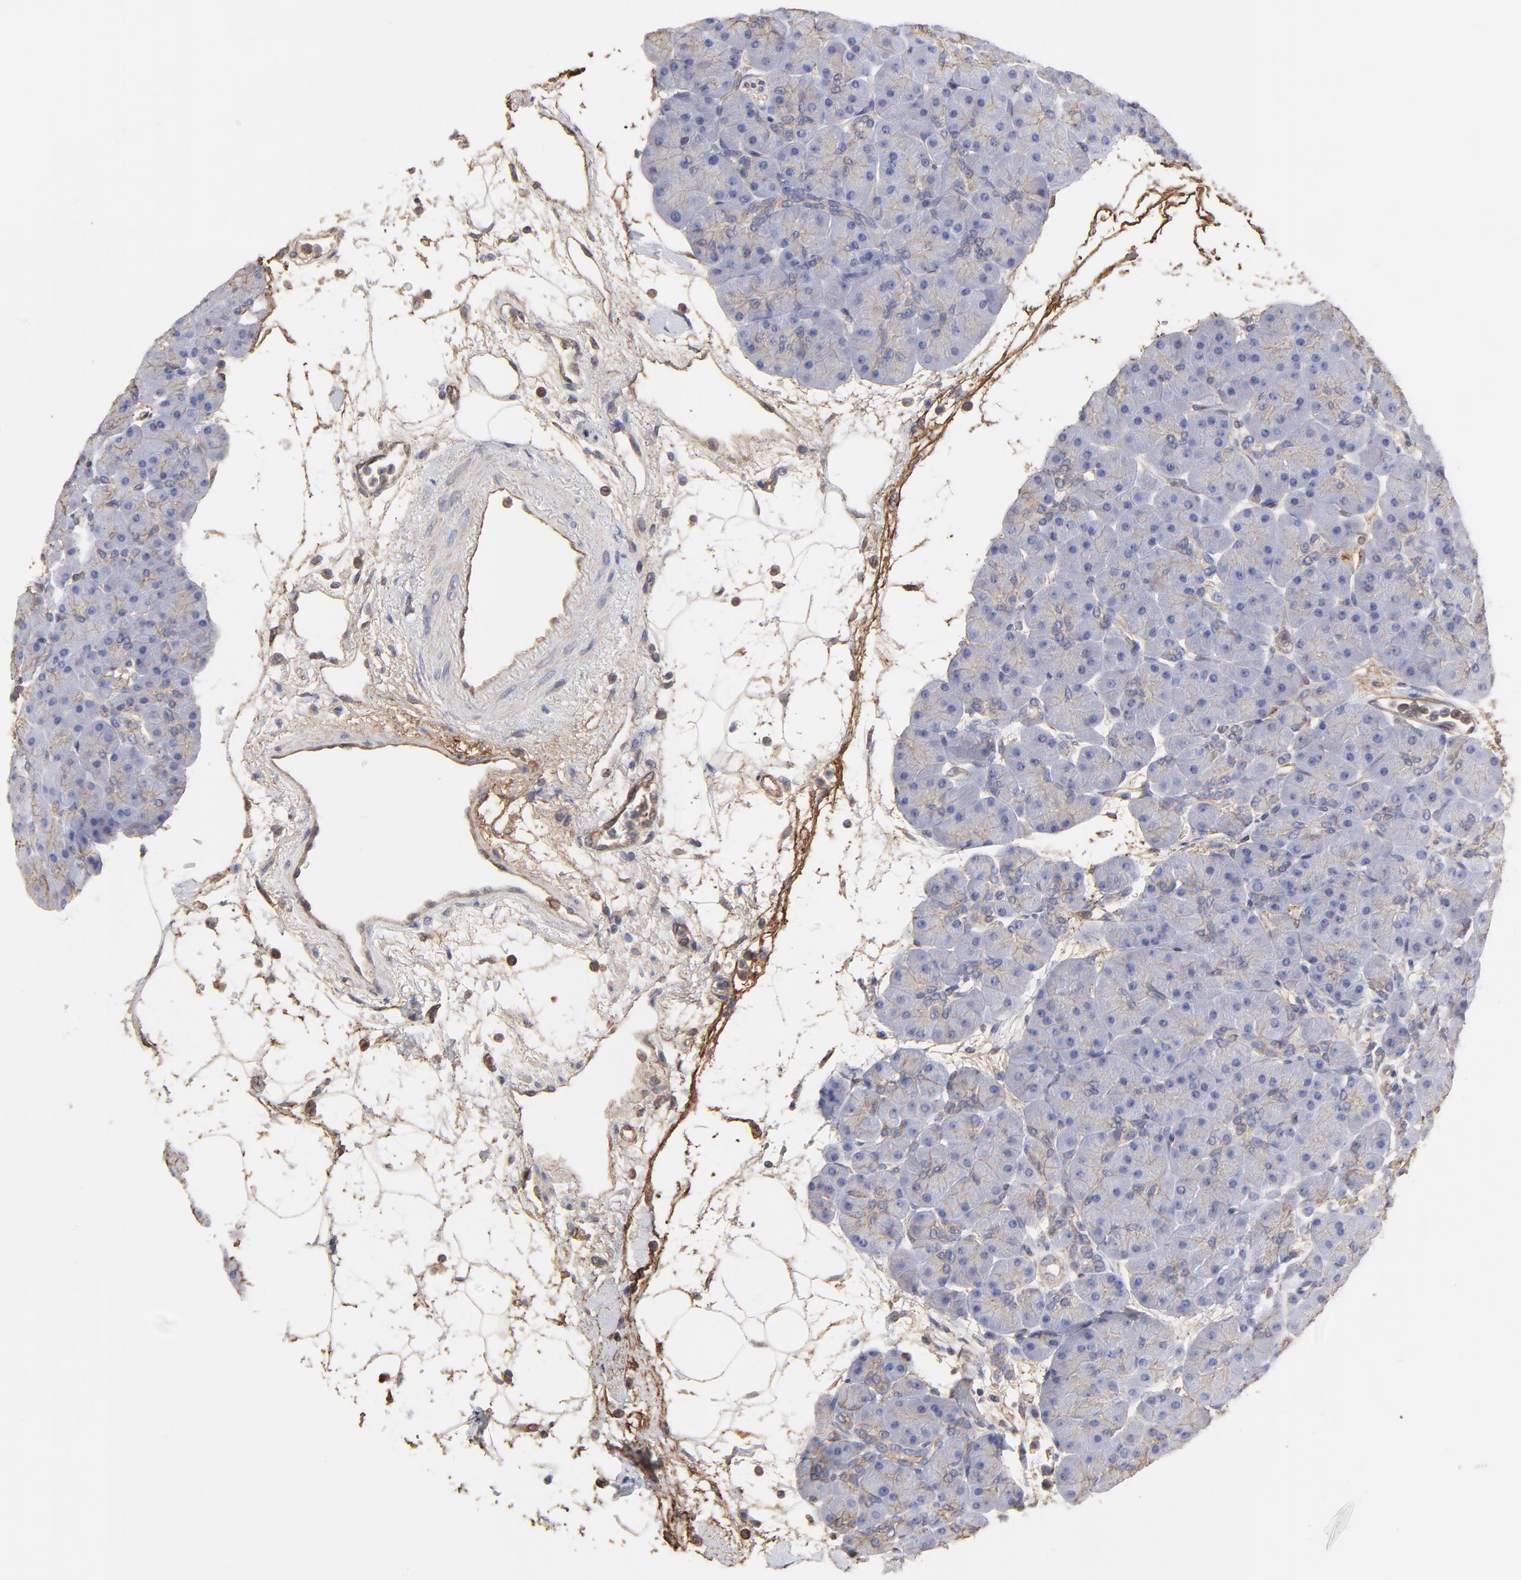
{"staining": {"intensity": "weak", "quantity": "25%-75%", "location": "cytoplasmic/membranous,nuclear"}, "tissue": "pancreas", "cell_type": "Exocrine glandular cells", "image_type": "normal", "snomed": [{"axis": "morphology", "description": "Normal tissue, NOS"}, {"axis": "topography", "description": "Pancreas"}], "caption": "Human pancreas stained for a protein (brown) demonstrates weak cytoplasmic/membranous,nuclear positive staining in about 25%-75% of exocrine glandular cells.", "gene": "LRCH2", "patient": {"sex": "male", "age": 66}}